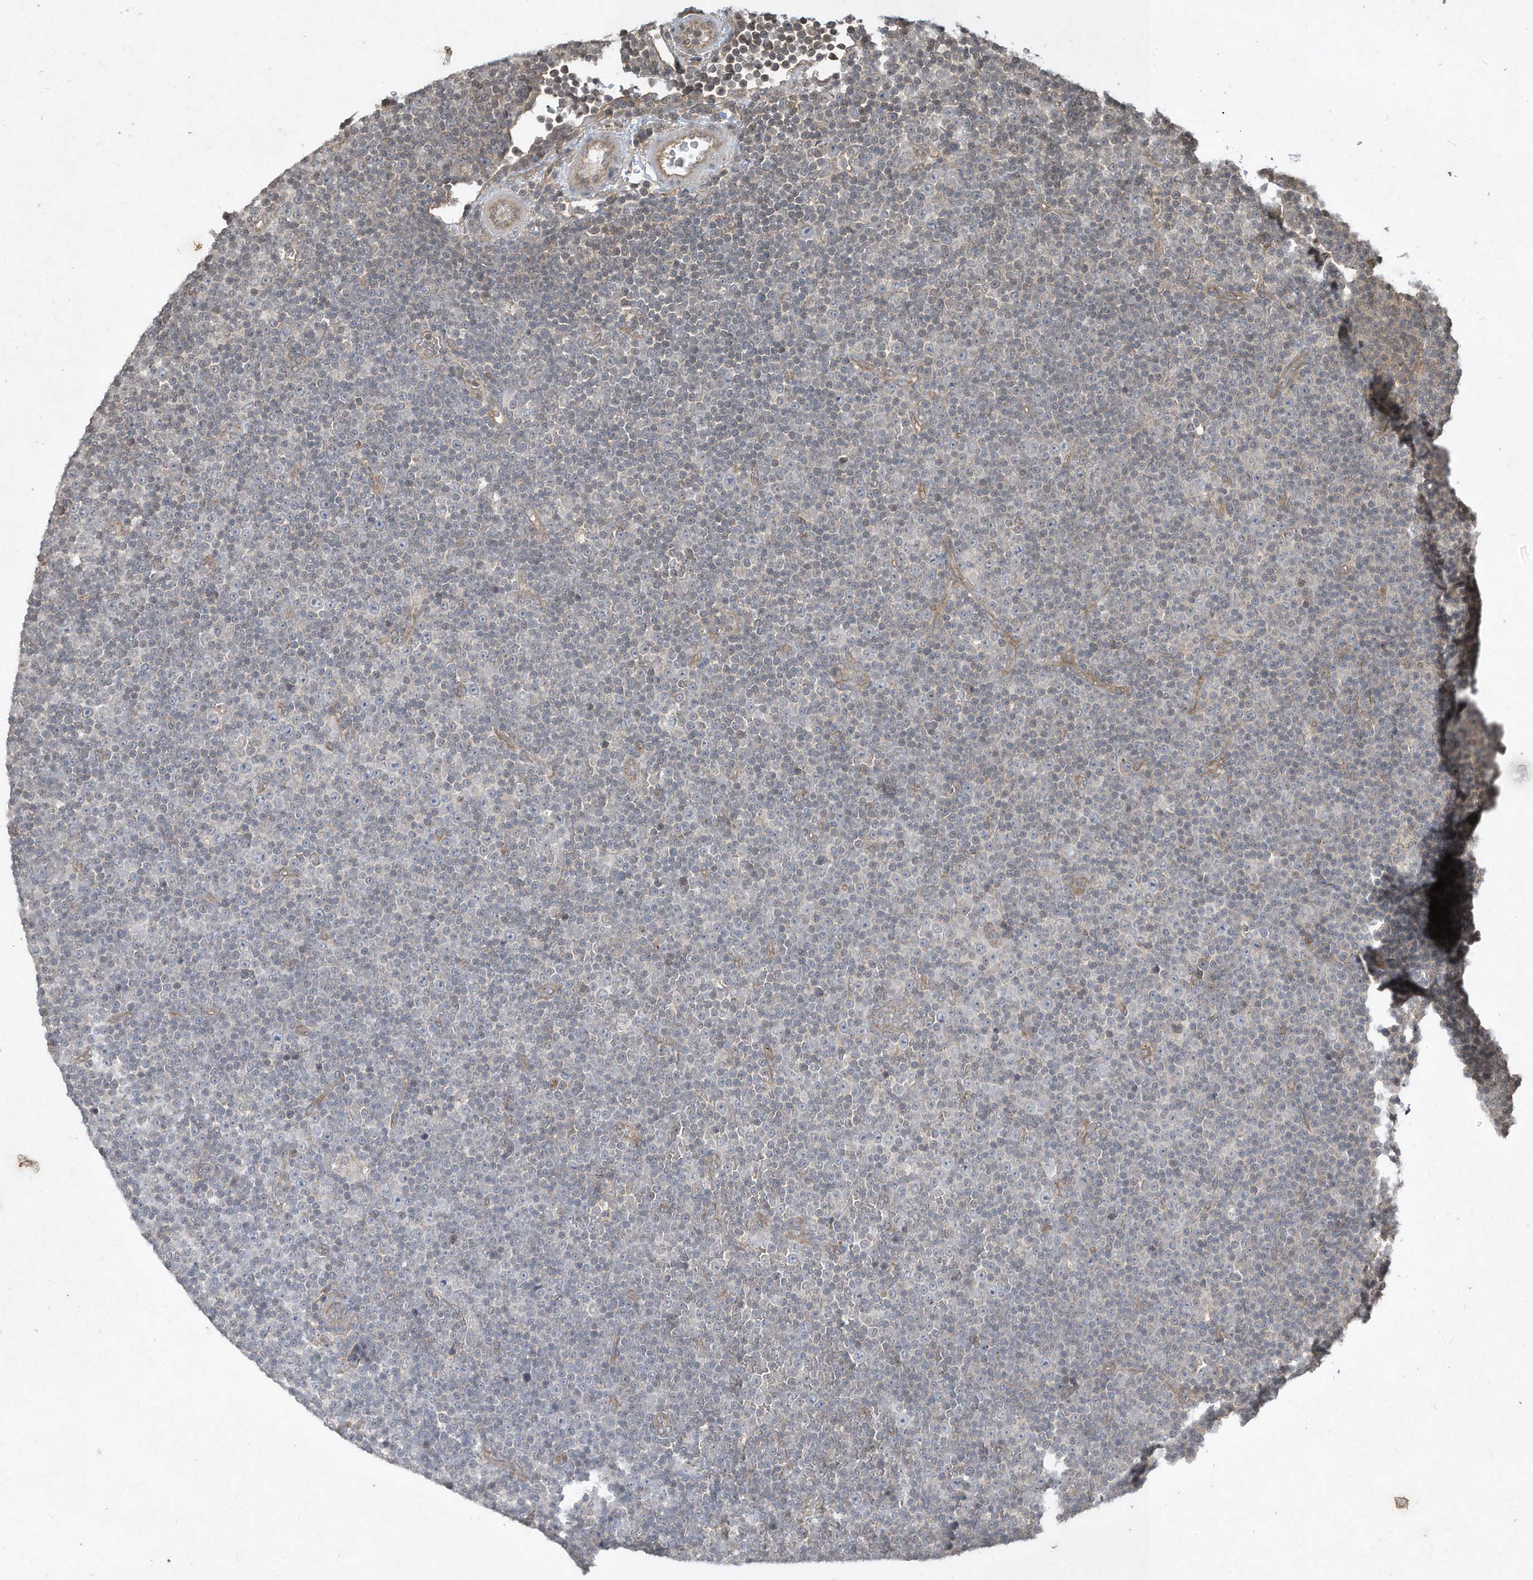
{"staining": {"intensity": "negative", "quantity": "none", "location": "none"}, "tissue": "lymphoma", "cell_type": "Tumor cells", "image_type": "cancer", "snomed": [{"axis": "morphology", "description": "Malignant lymphoma, non-Hodgkin's type, Low grade"}, {"axis": "topography", "description": "Lymph node"}], "caption": "The image demonstrates no staining of tumor cells in low-grade malignant lymphoma, non-Hodgkin's type.", "gene": "MATN2", "patient": {"sex": "female", "age": 67}}